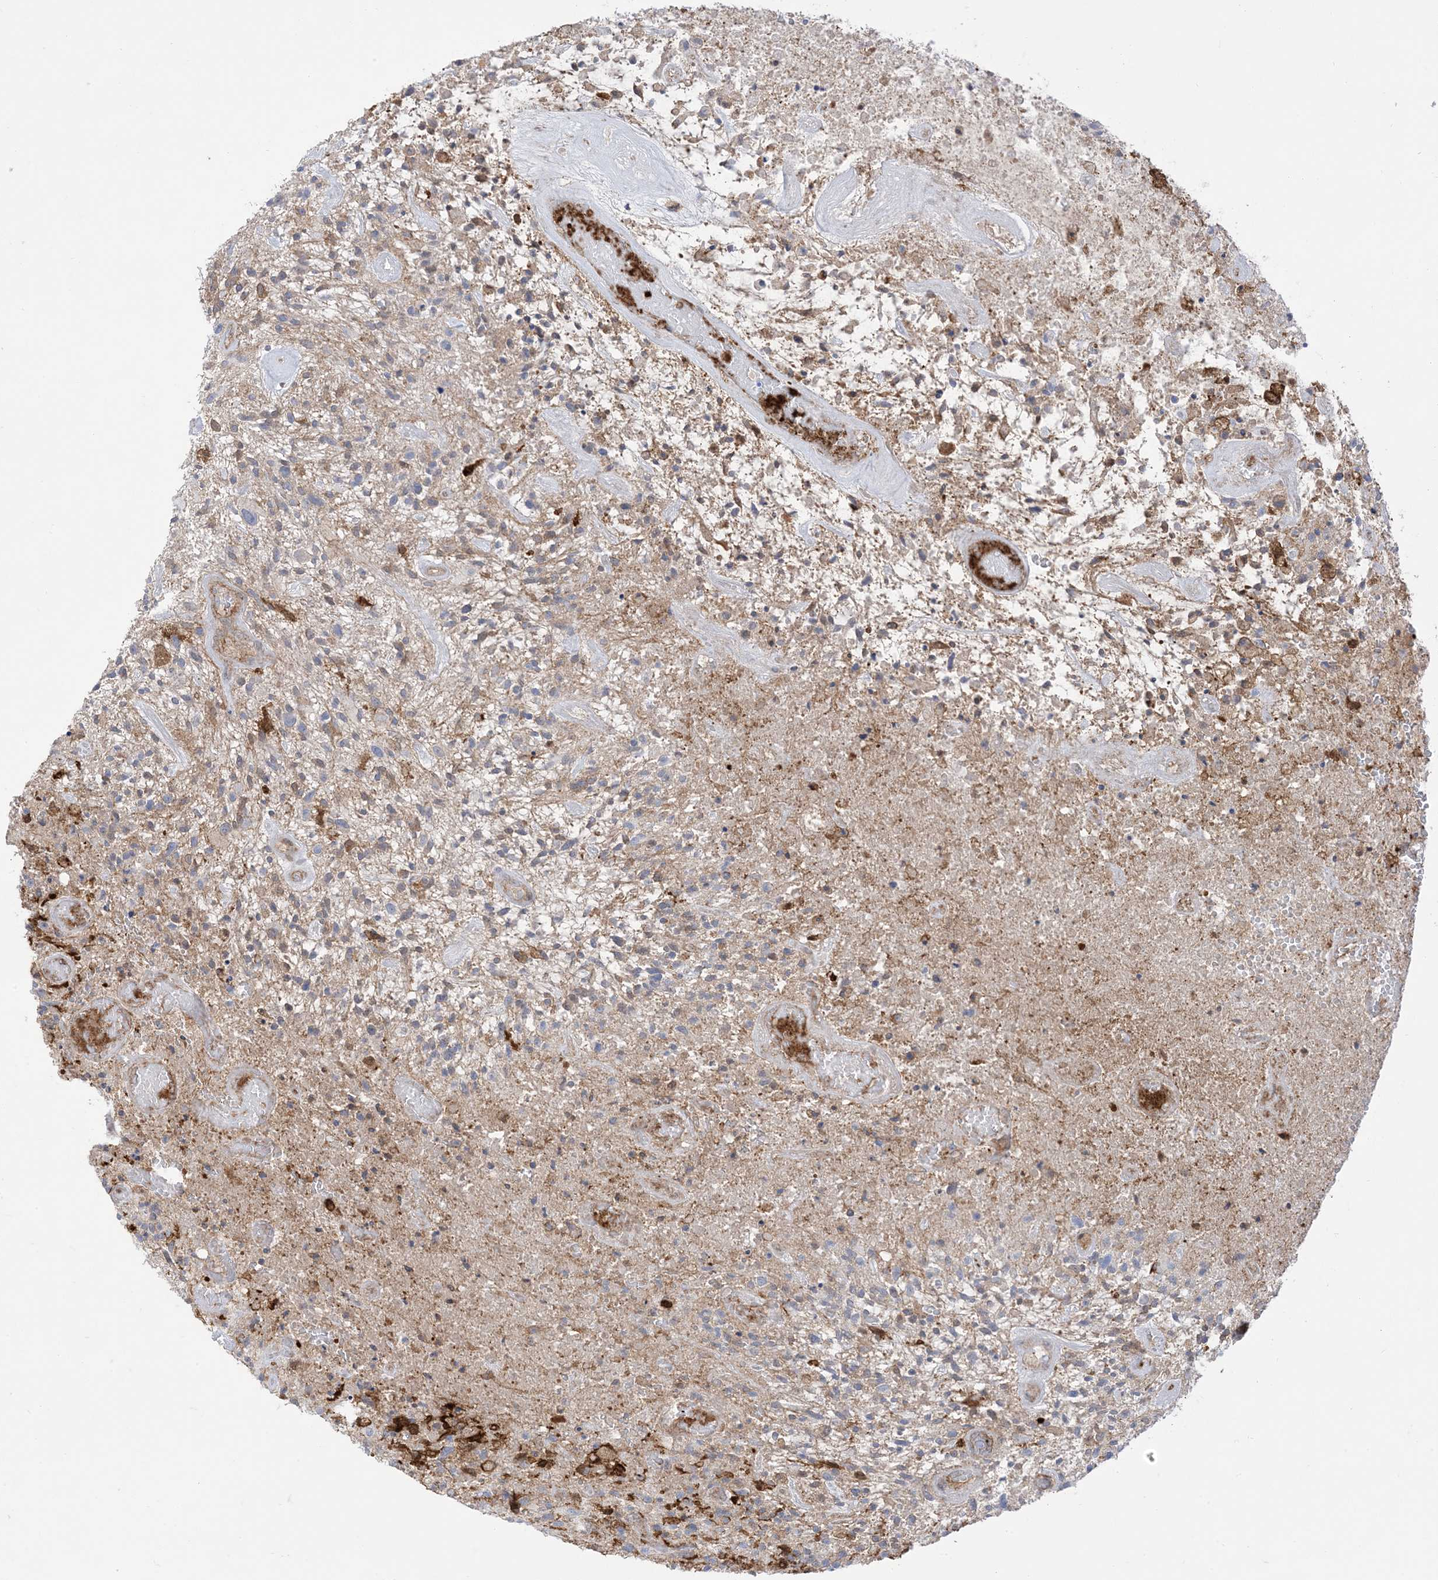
{"staining": {"intensity": "negative", "quantity": "none", "location": "none"}, "tissue": "glioma", "cell_type": "Tumor cells", "image_type": "cancer", "snomed": [{"axis": "morphology", "description": "Glioma, malignant, High grade"}, {"axis": "topography", "description": "Brain"}], "caption": "DAB (3,3'-diaminobenzidine) immunohistochemical staining of human malignant glioma (high-grade) displays no significant staining in tumor cells.", "gene": "GSN", "patient": {"sex": "male", "age": 47}}